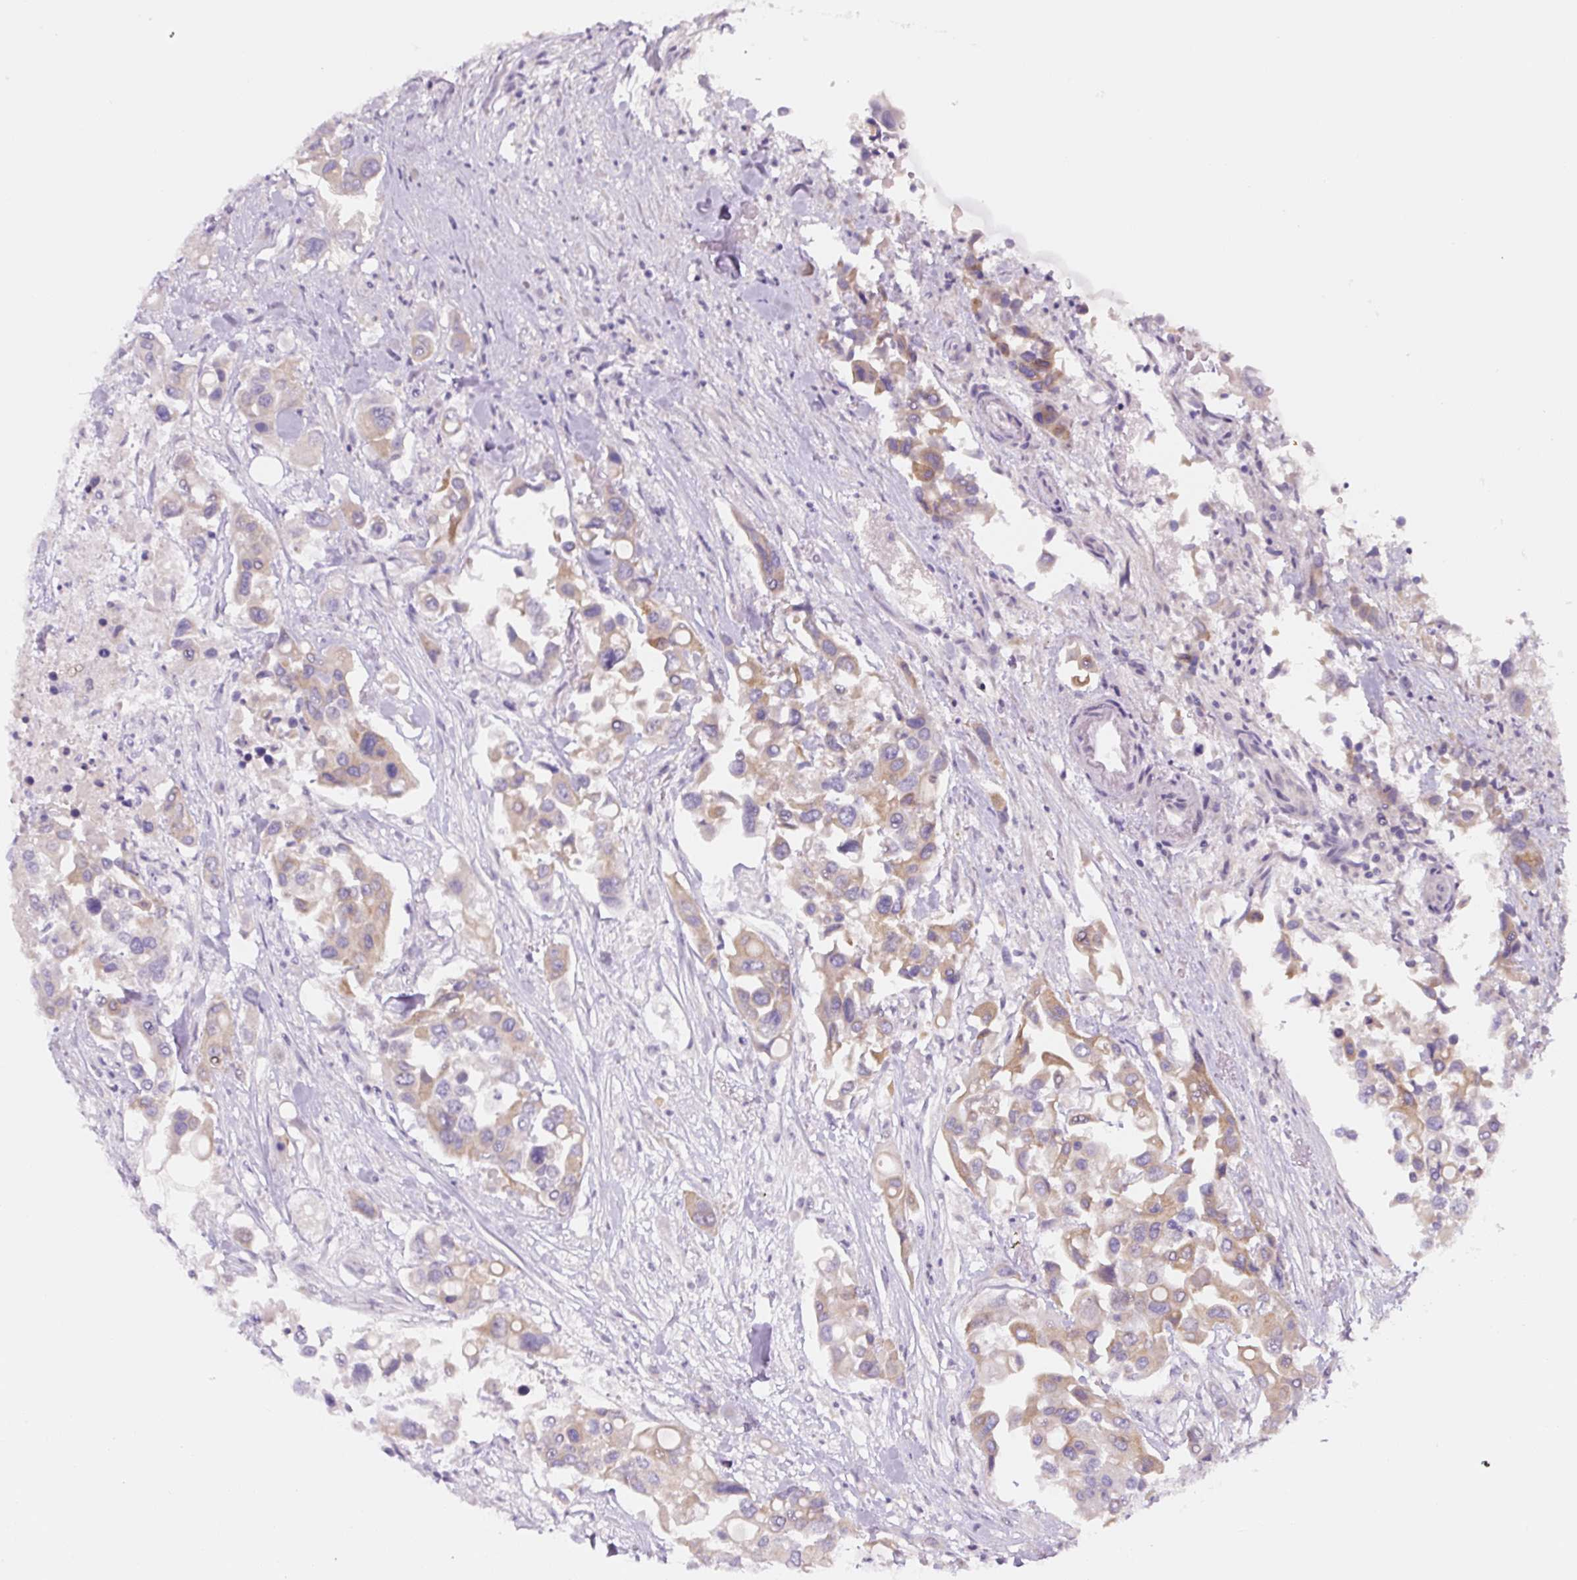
{"staining": {"intensity": "weak", "quantity": ">75%", "location": "cytoplasmic/membranous"}, "tissue": "colorectal cancer", "cell_type": "Tumor cells", "image_type": "cancer", "snomed": [{"axis": "morphology", "description": "Adenocarcinoma, NOS"}, {"axis": "topography", "description": "Colon"}], "caption": "Immunohistochemistry (DAB) staining of human adenocarcinoma (colorectal) reveals weak cytoplasmic/membranous protein staining in about >75% of tumor cells.", "gene": "YIF1B", "patient": {"sex": "male", "age": 77}}